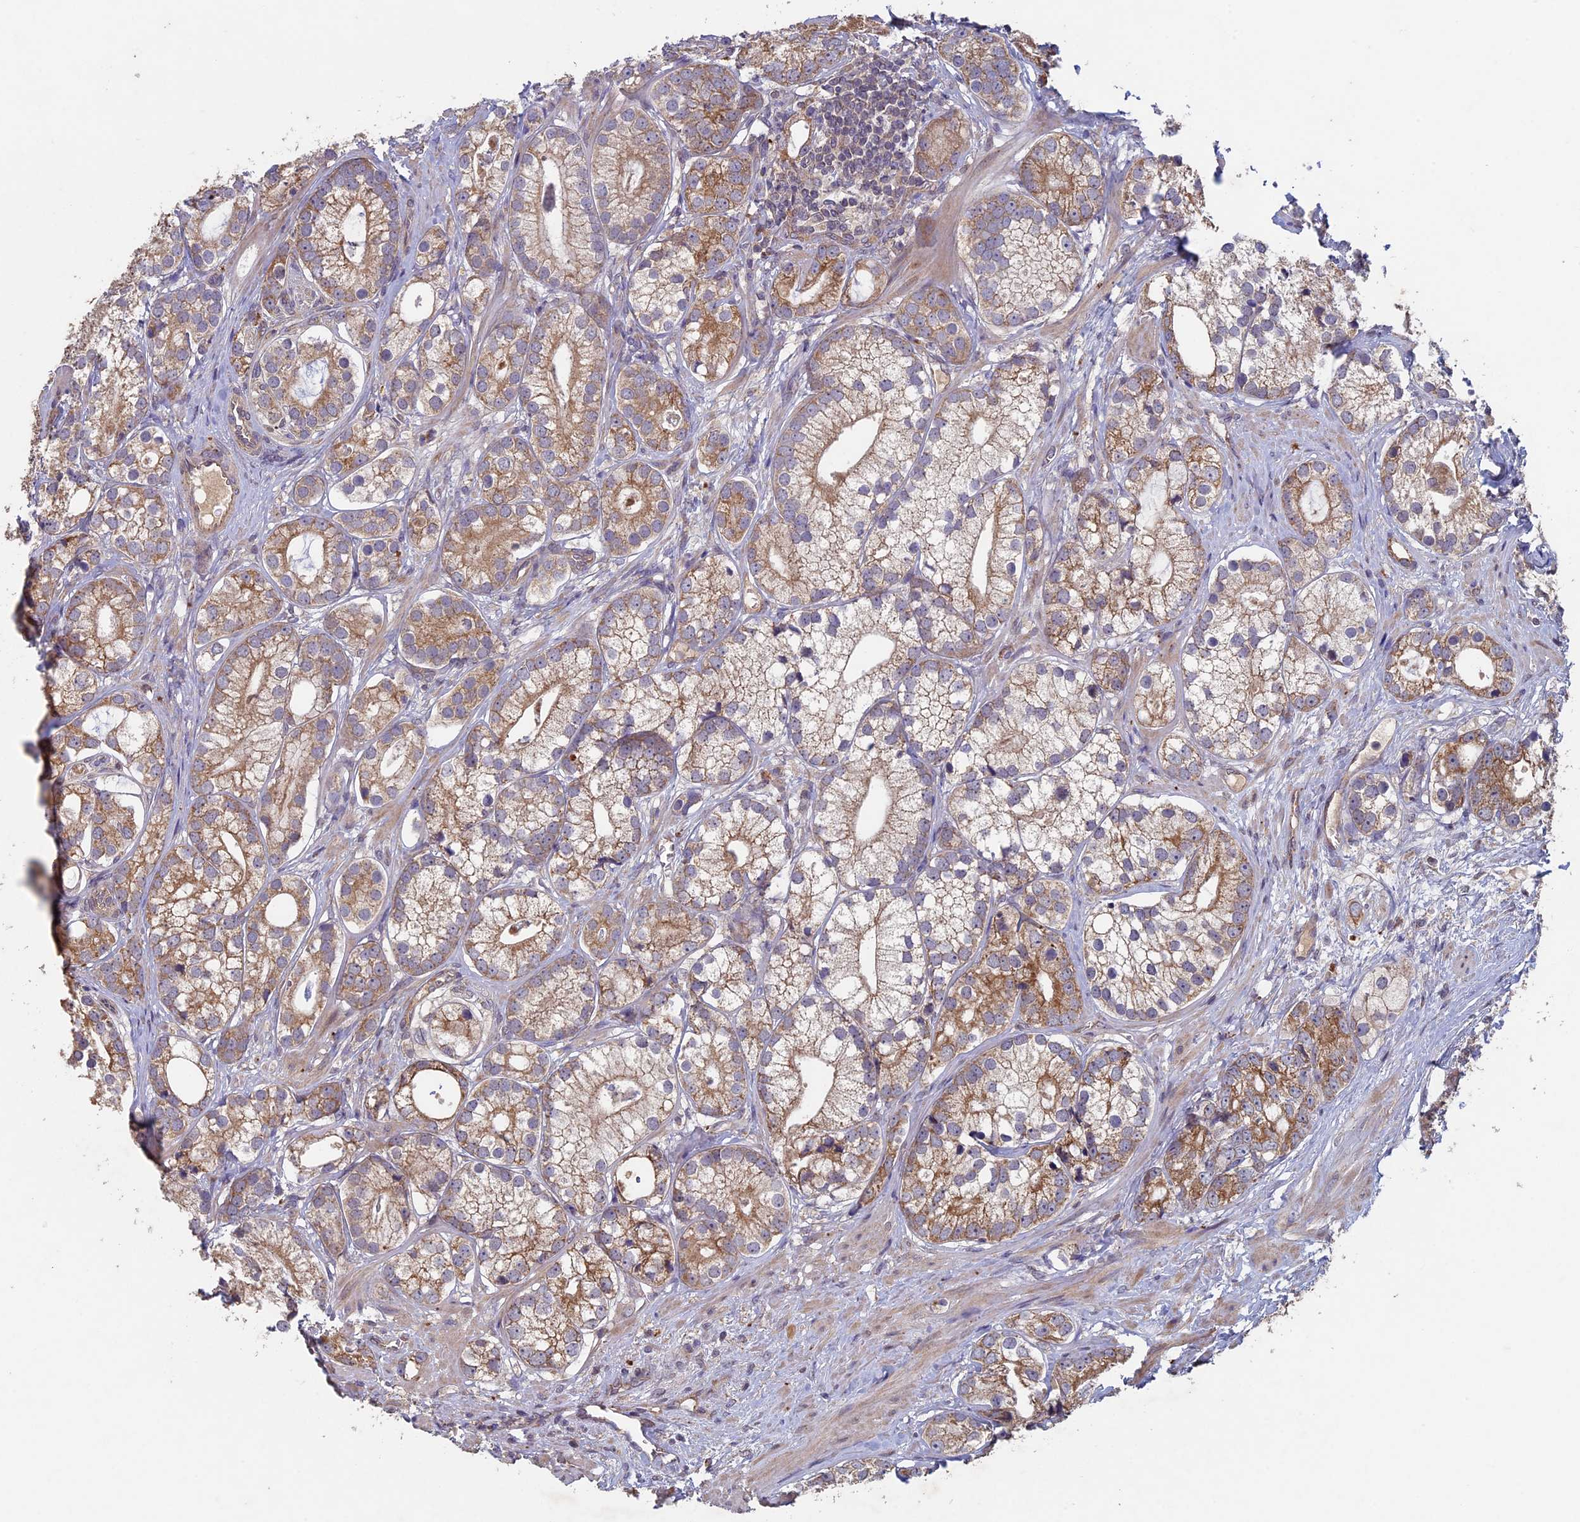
{"staining": {"intensity": "moderate", "quantity": ">75%", "location": "cytoplasmic/membranous"}, "tissue": "prostate cancer", "cell_type": "Tumor cells", "image_type": "cancer", "snomed": [{"axis": "morphology", "description": "Adenocarcinoma, High grade"}, {"axis": "topography", "description": "Prostate"}], "caption": "A photomicrograph showing moderate cytoplasmic/membranous expression in approximately >75% of tumor cells in prostate cancer, as visualized by brown immunohistochemical staining.", "gene": "RCCD1", "patient": {"sex": "male", "age": 75}}